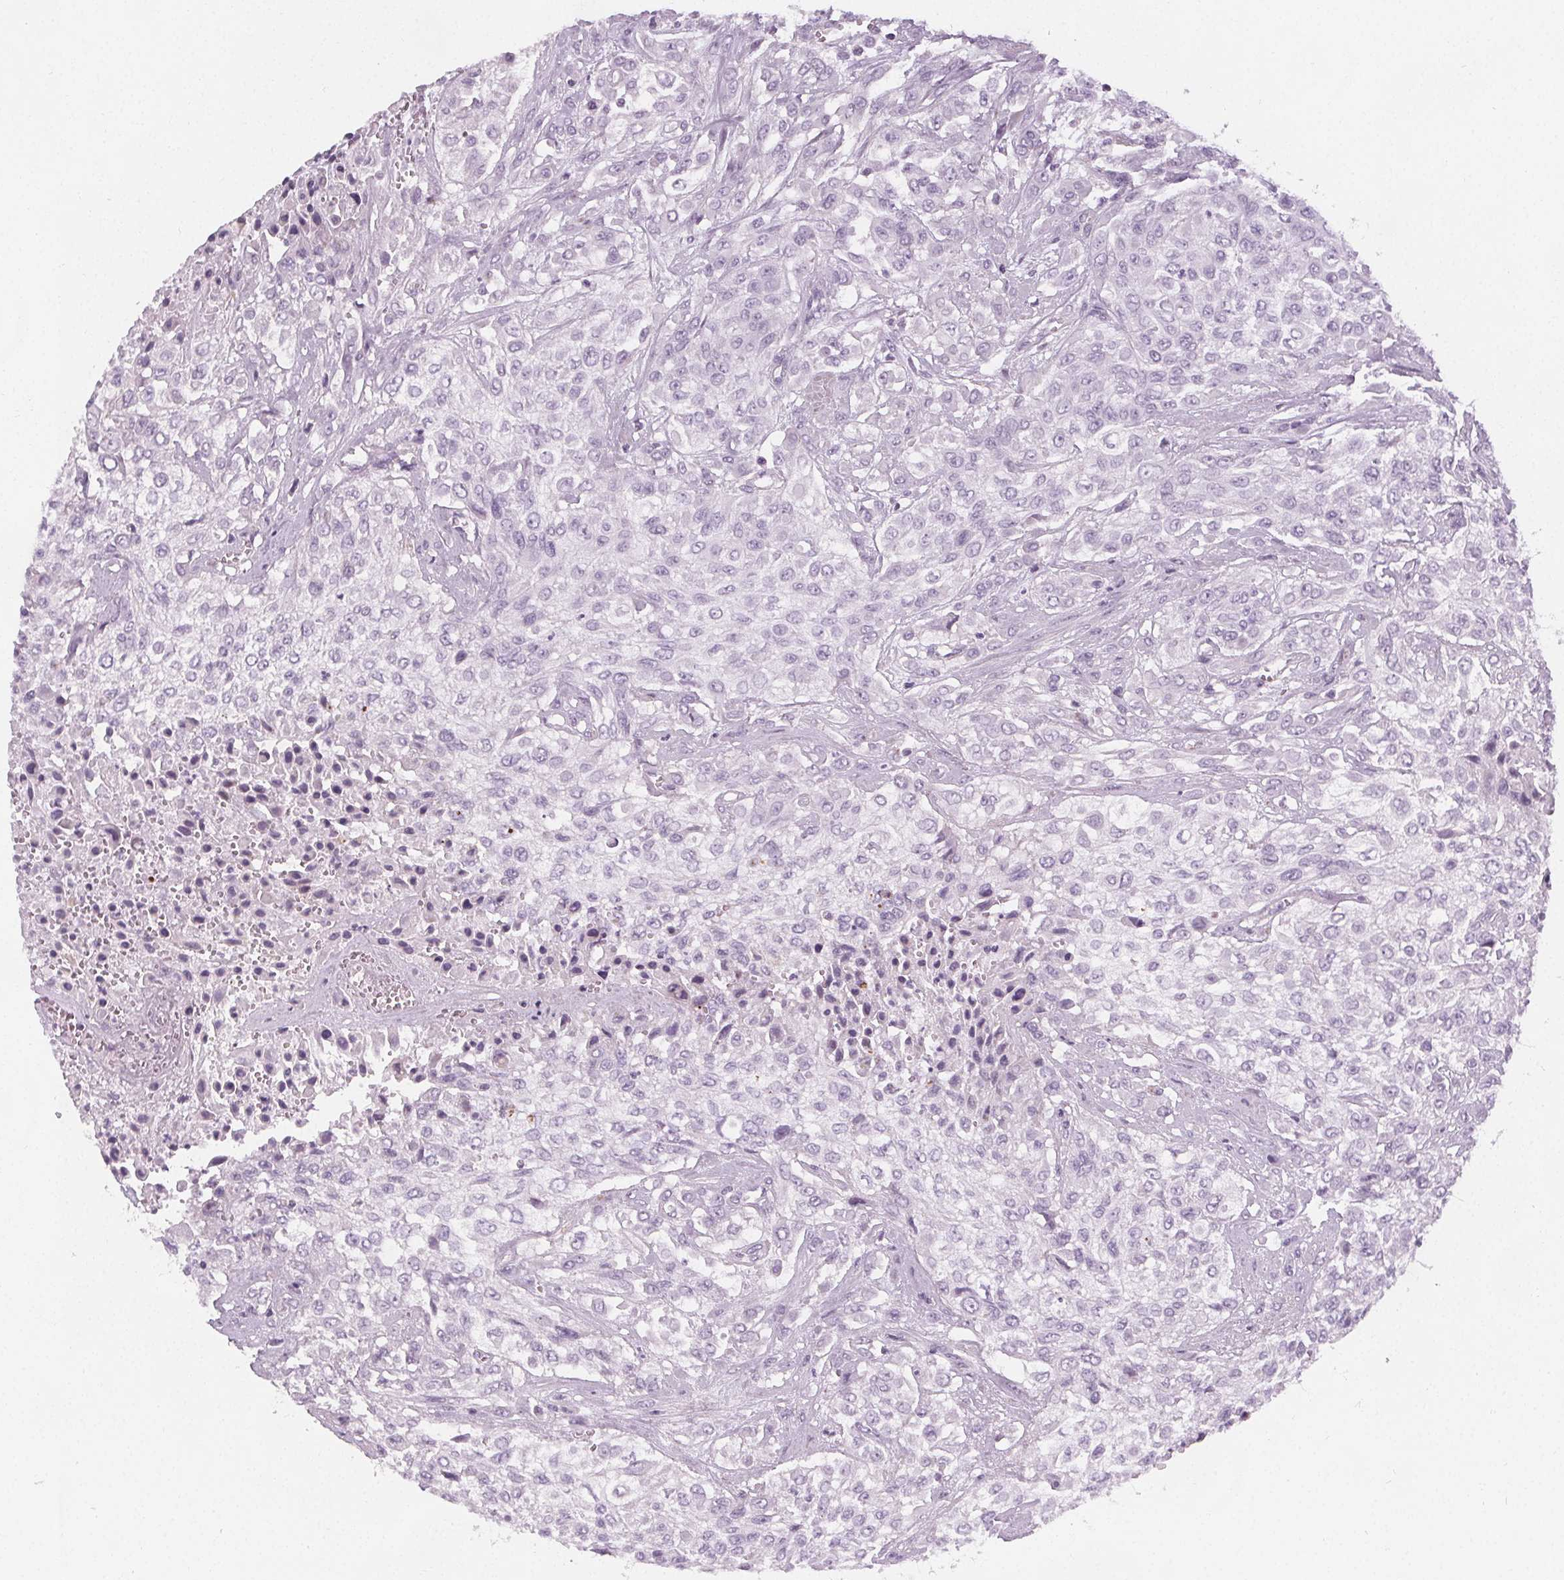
{"staining": {"intensity": "negative", "quantity": "none", "location": "none"}, "tissue": "urothelial cancer", "cell_type": "Tumor cells", "image_type": "cancer", "snomed": [{"axis": "morphology", "description": "Urothelial carcinoma, High grade"}, {"axis": "topography", "description": "Urinary bladder"}], "caption": "An image of human urothelial cancer is negative for staining in tumor cells.", "gene": "SLC5A12", "patient": {"sex": "male", "age": 57}}